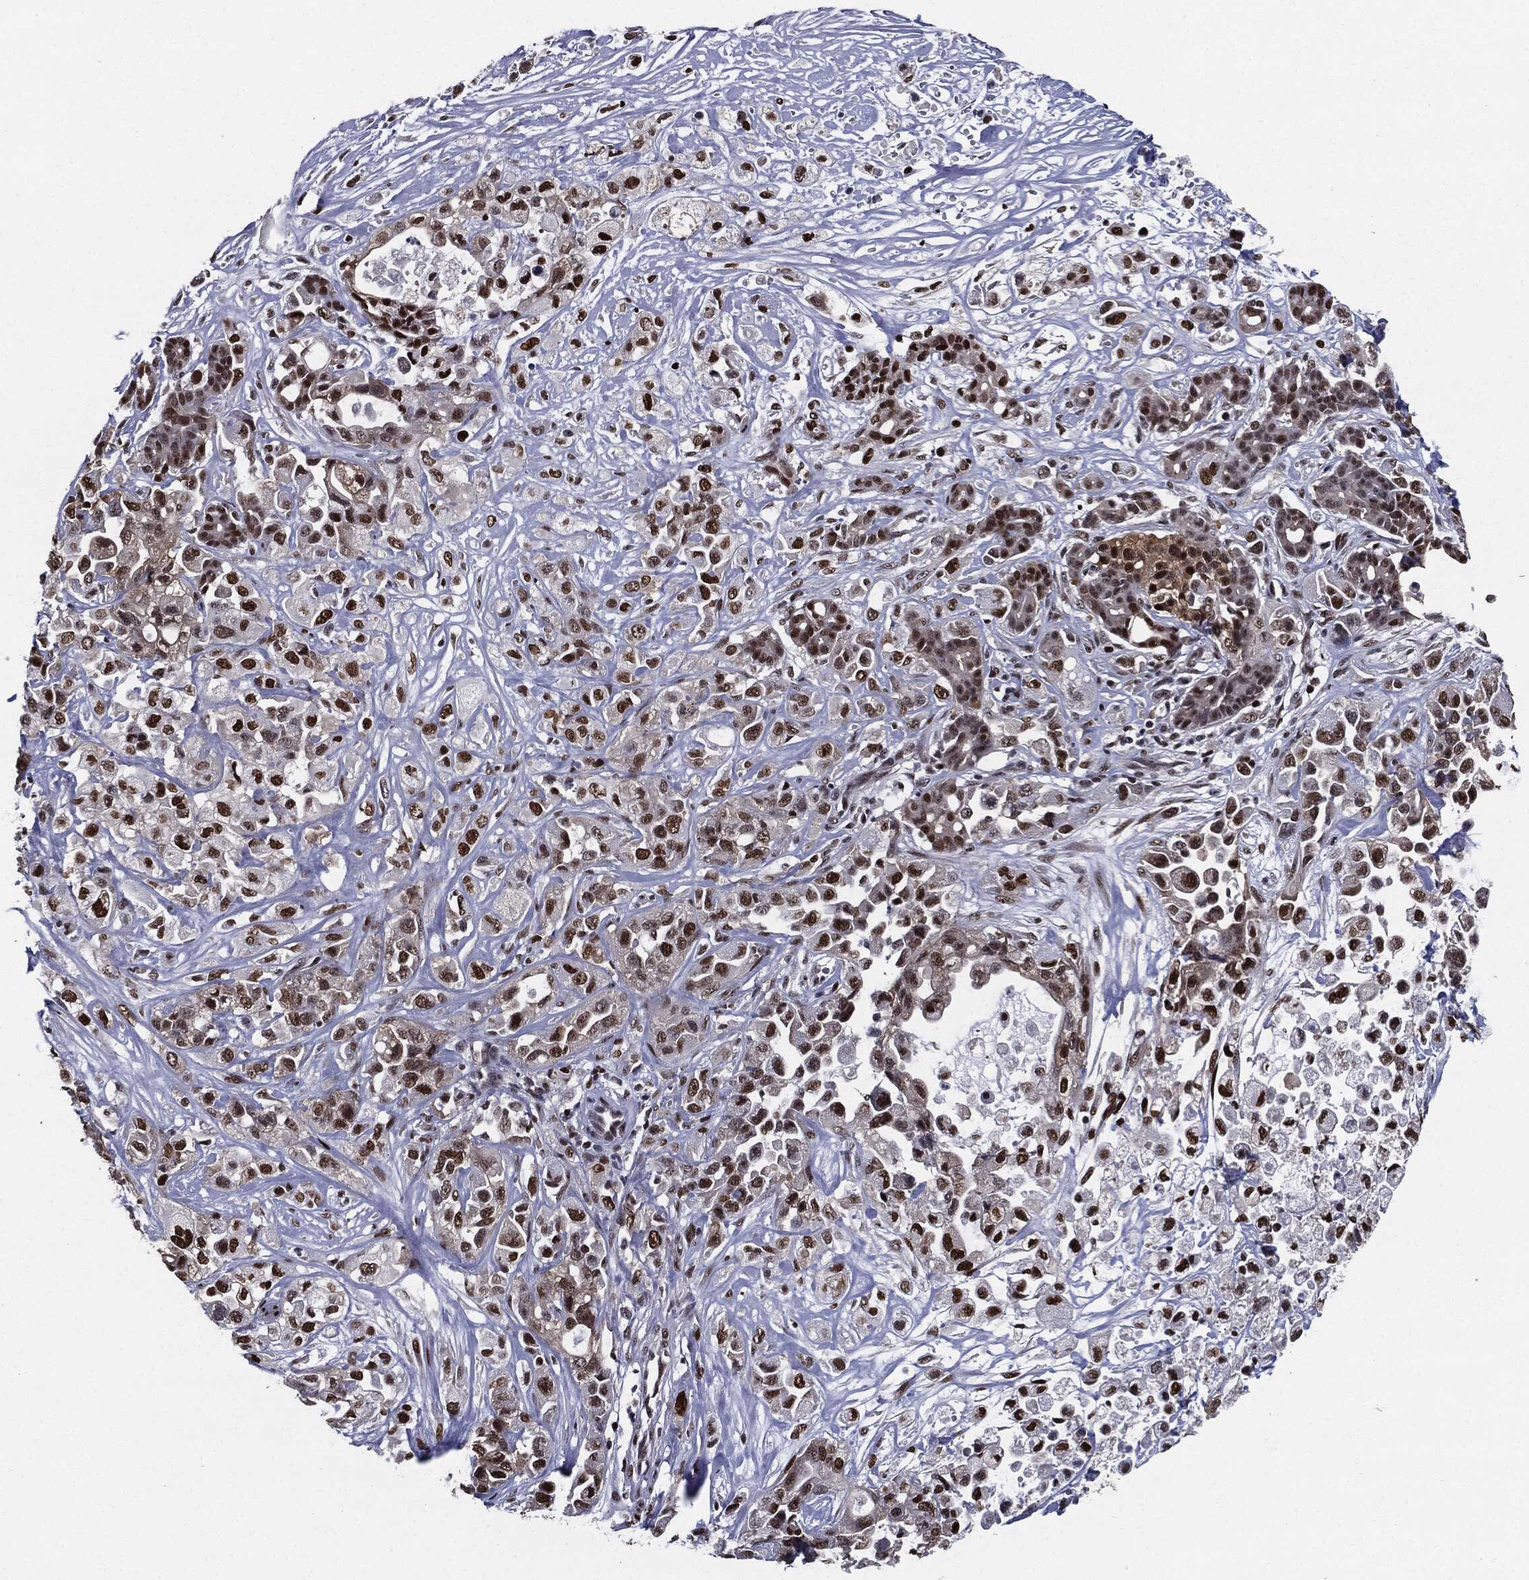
{"staining": {"intensity": "strong", "quantity": ">75%", "location": "nuclear"}, "tissue": "pancreatic cancer", "cell_type": "Tumor cells", "image_type": "cancer", "snomed": [{"axis": "morphology", "description": "Adenocarcinoma, NOS"}, {"axis": "topography", "description": "Pancreas"}], "caption": "A high amount of strong nuclear expression is seen in approximately >75% of tumor cells in adenocarcinoma (pancreatic) tissue.", "gene": "JUN", "patient": {"sex": "male", "age": 44}}